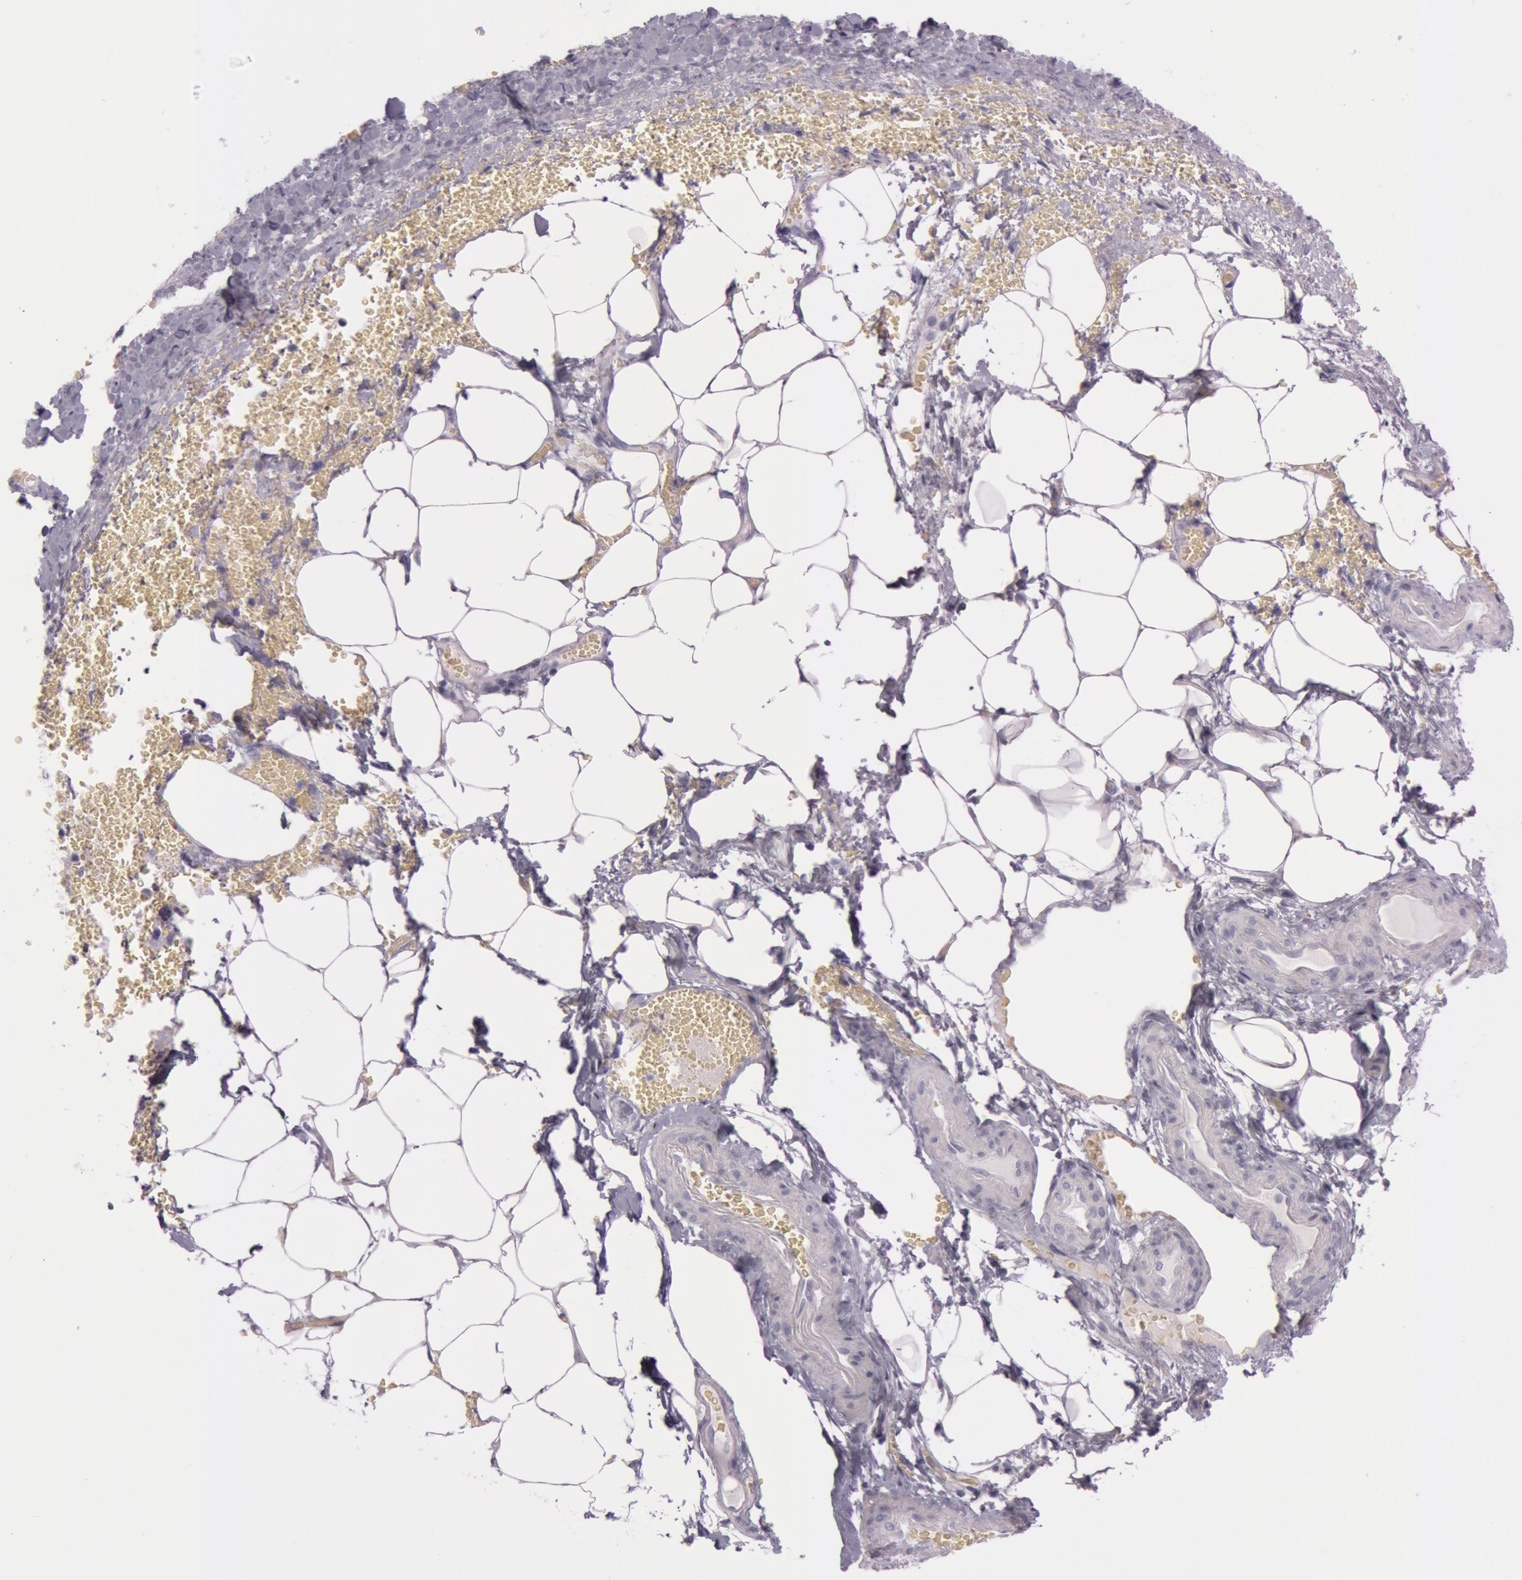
{"staining": {"intensity": "negative", "quantity": "none", "location": "none"}, "tissue": "adrenal gland", "cell_type": "Glandular cells", "image_type": "normal", "snomed": [{"axis": "morphology", "description": "Normal tissue, NOS"}, {"axis": "topography", "description": "Adrenal gland"}], "caption": "The micrograph shows no staining of glandular cells in normal adrenal gland.", "gene": "S100A7", "patient": {"sex": "female", "age": 71}}